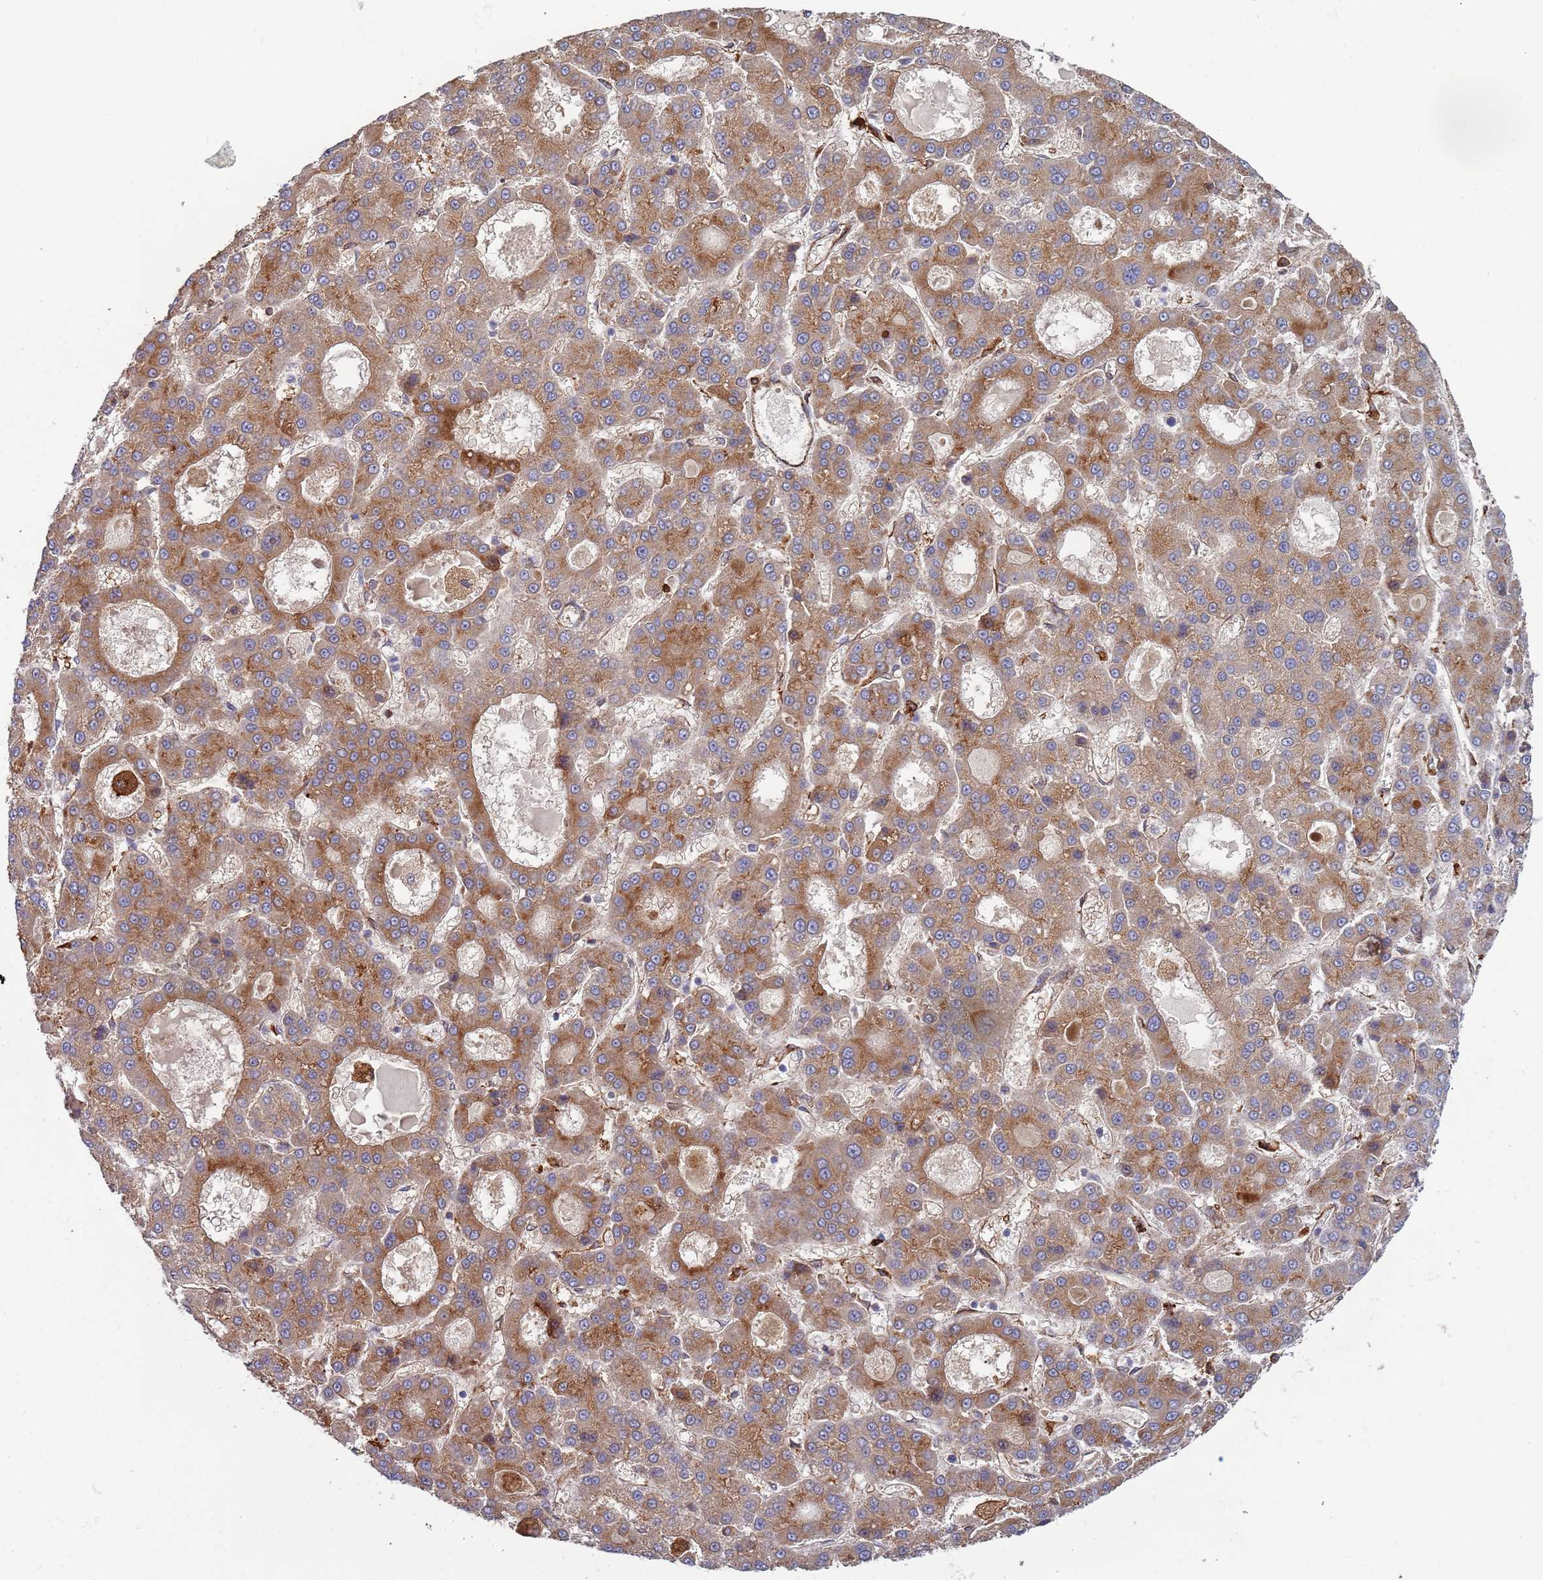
{"staining": {"intensity": "moderate", "quantity": ">75%", "location": "cytoplasmic/membranous"}, "tissue": "liver cancer", "cell_type": "Tumor cells", "image_type": "cancer", "snomed": [{"axis": "morphology", "description": "Carcinoma, Hepatocellular, NOS"}, {"axis": "topography", "description": "Liver"}], "caption": "Protein expression analysis of human liver cancer reveals moderate cytoplasmic/membranous positivity in approximately >75% of tumor cells.", "gene": "MALRD1", "patient": {"sex": "male", "age": 70}}